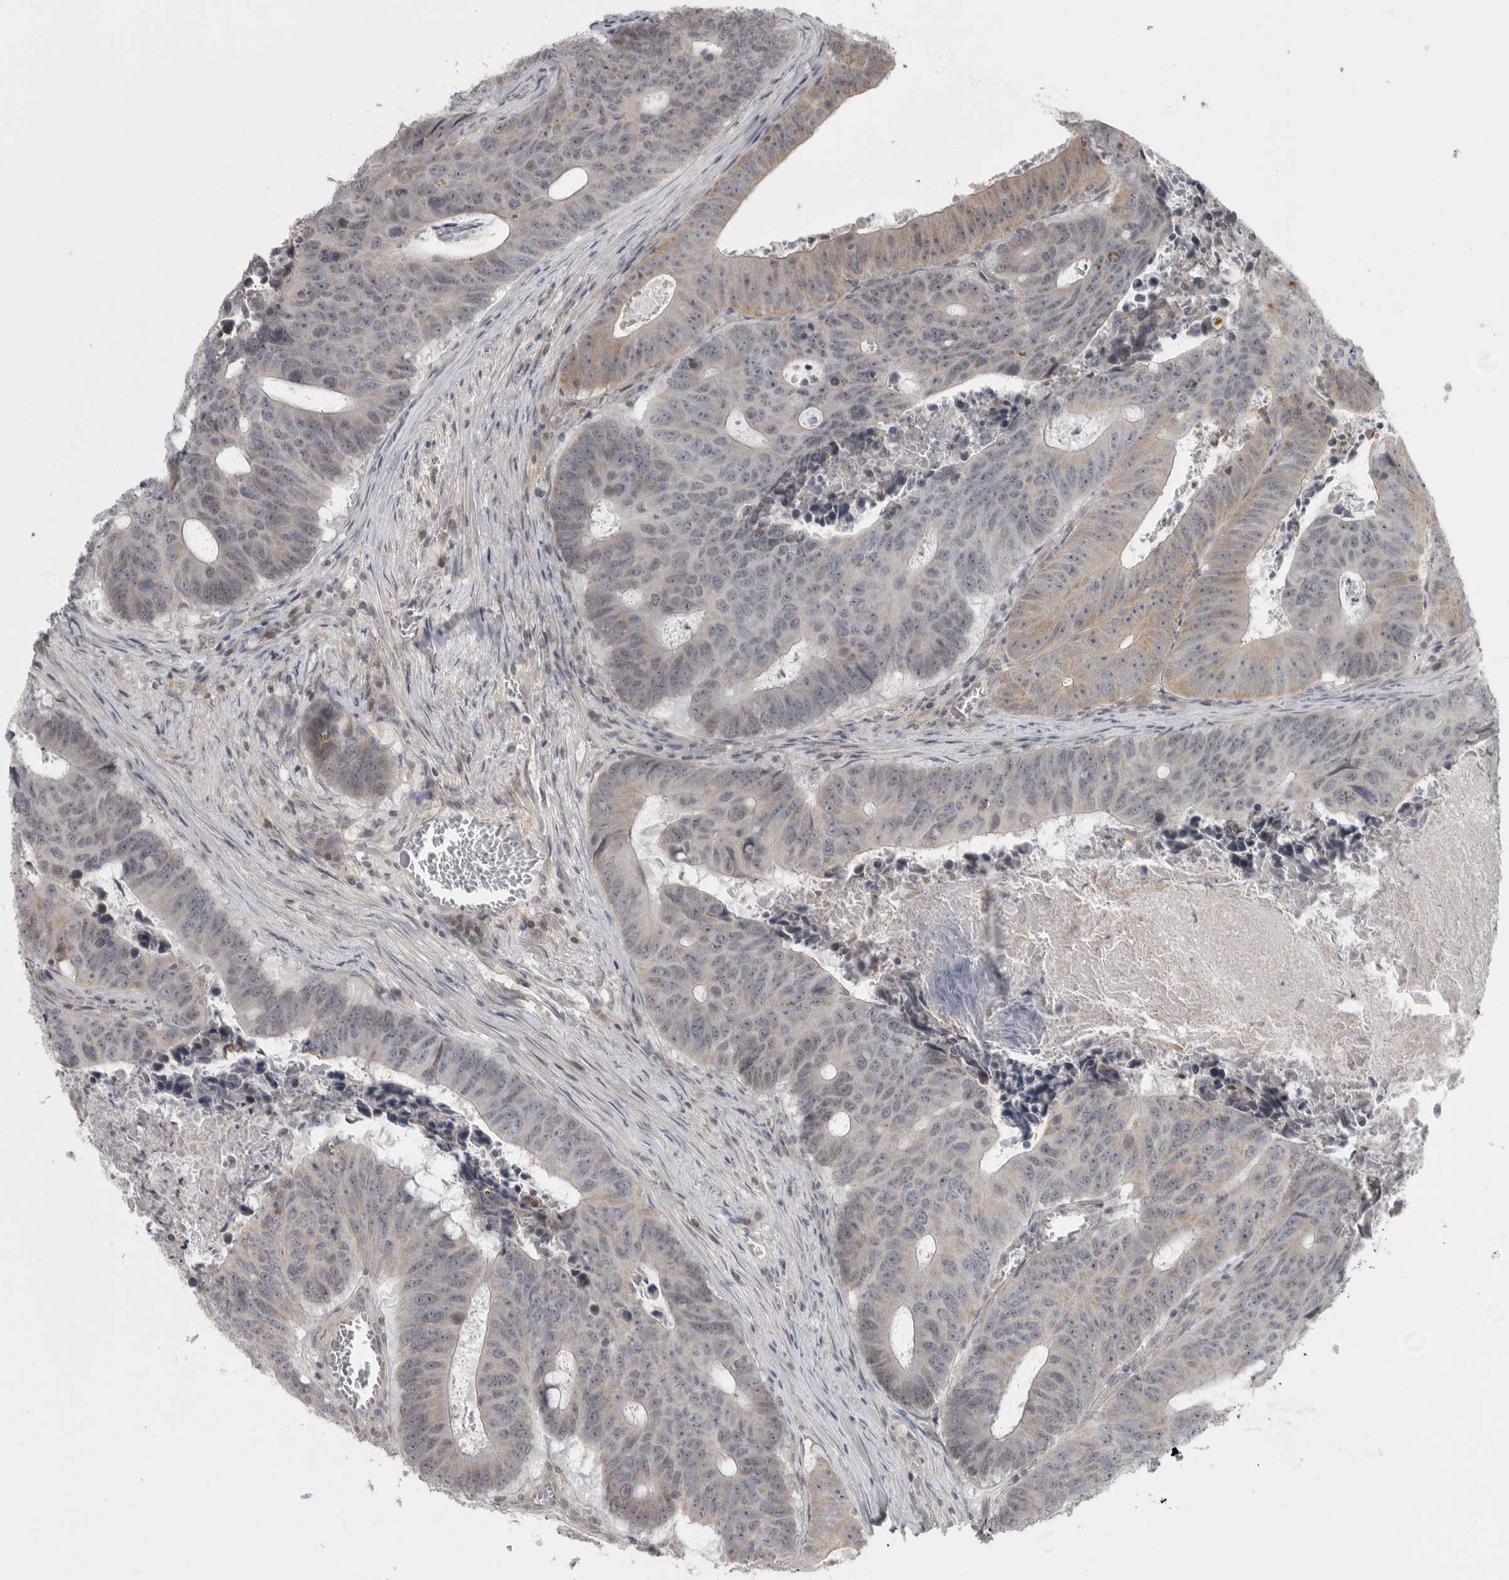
{"staining": {"intensity": "weak", "quantity": "<25%", "location": "cytoplasmic/membranous"}, "tissue": "colorectal cancer", "cell_type": "Tumor cells", "image_type": "cancer", "snomed": [{"axis": "morphology", "description": "Adenocarcinoma, NOS"}, {"axis": "topography", "description": "Colon"}], "caption": "High magnification brightfield microscopy of colorectal cancer stained with DAB (3,3'-diaminobenzidine) (brown) and counterstained with hematoxylin (blue): tumor cells show no significant positivity. (DAB IHC, high magnification).", "gene": "CWC27", "patient": {"sex": "male", "age": 87}}